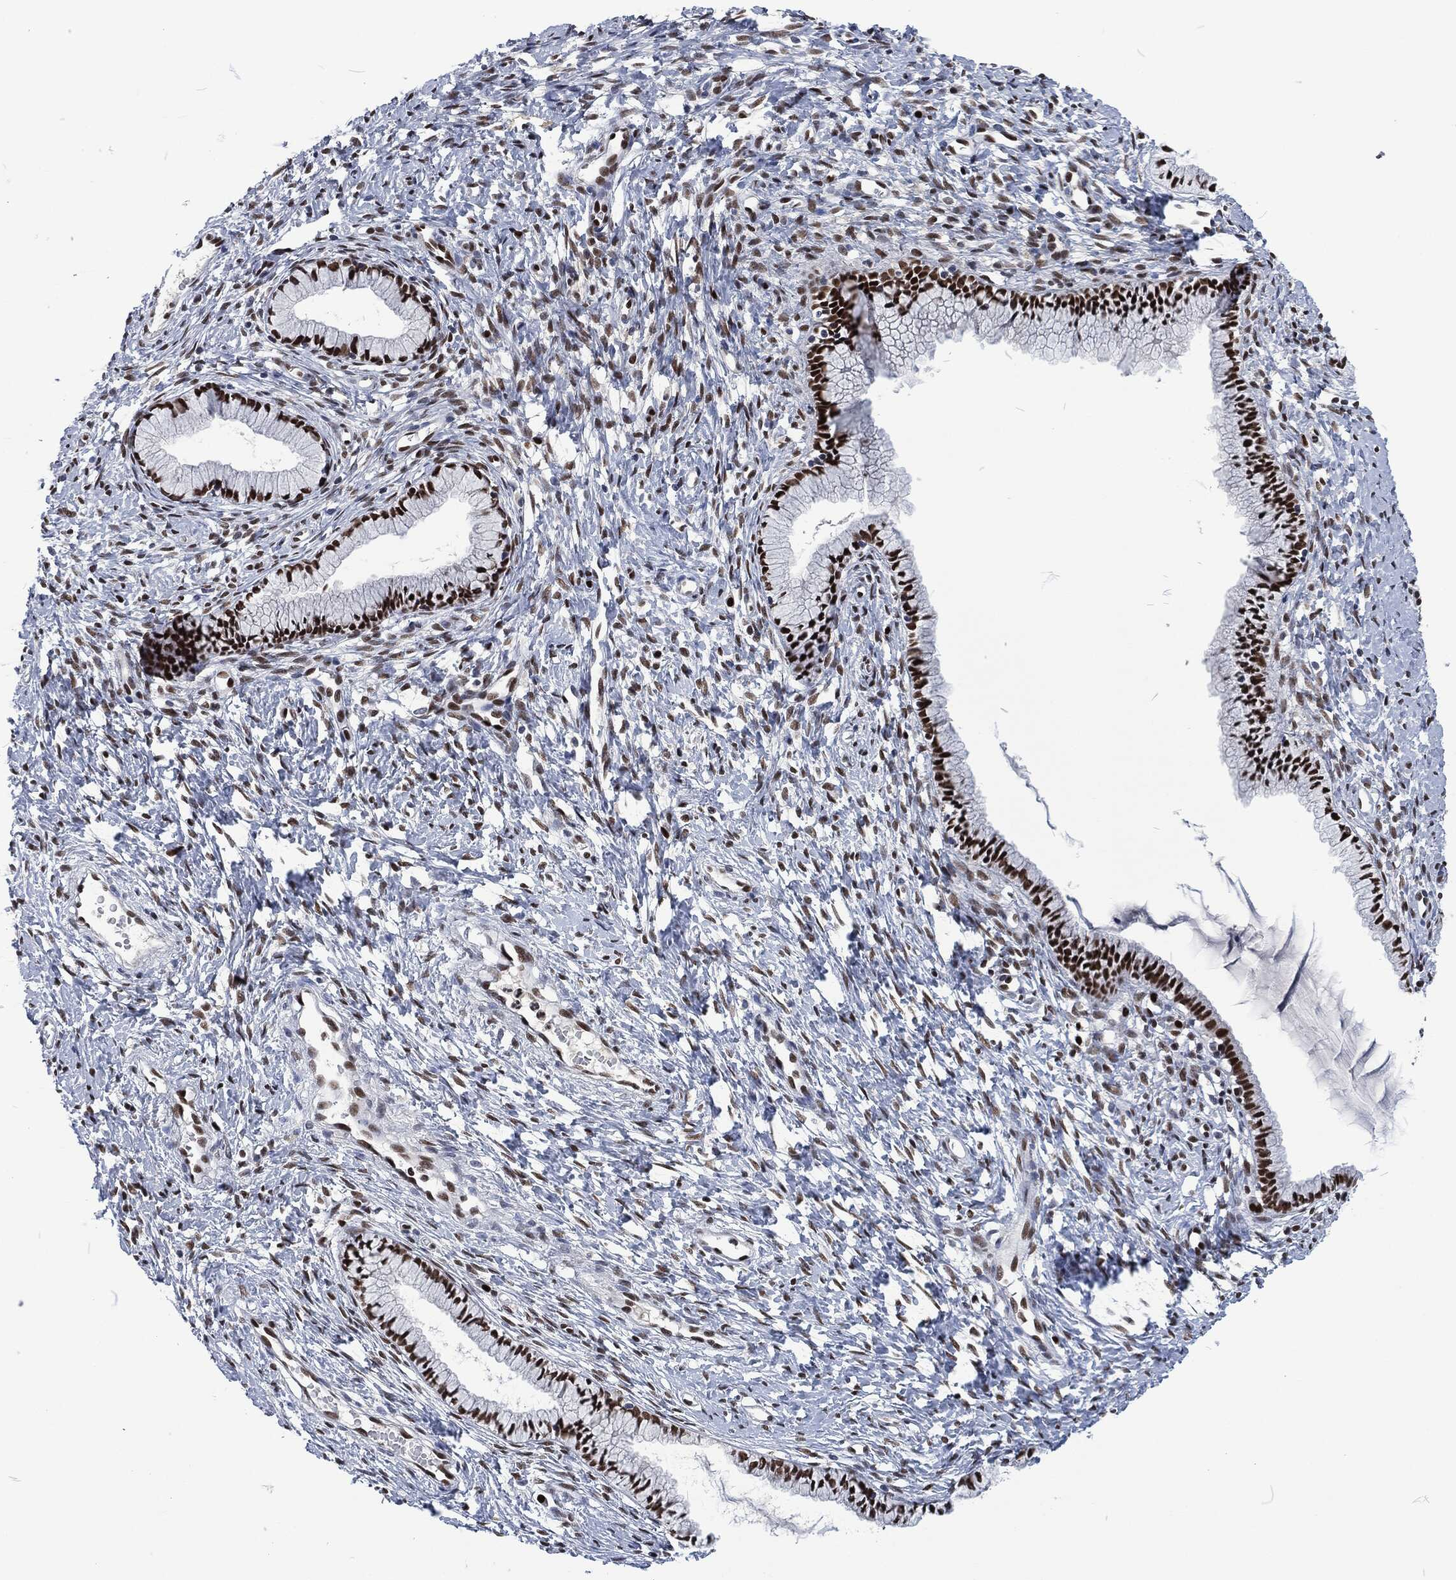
{"staining": {"intensity": "strong", "quantity": ">75%", "location": "nuclear"}, "tissue": "cervix", "cell_type": "Glandular cells", "image_type": "normal", "snomed": [{"axis": "morphology", "description": "Normal tissue, NOS"}, {"axis": "topography", "description": "Cervix"}], "caption": "Protein analysis of unremarkable cervix reveals strong nuclear staining in about >75% of glandular cells.", "gene": "DCPS", "patient": {"sex": "female", "age": 39}}